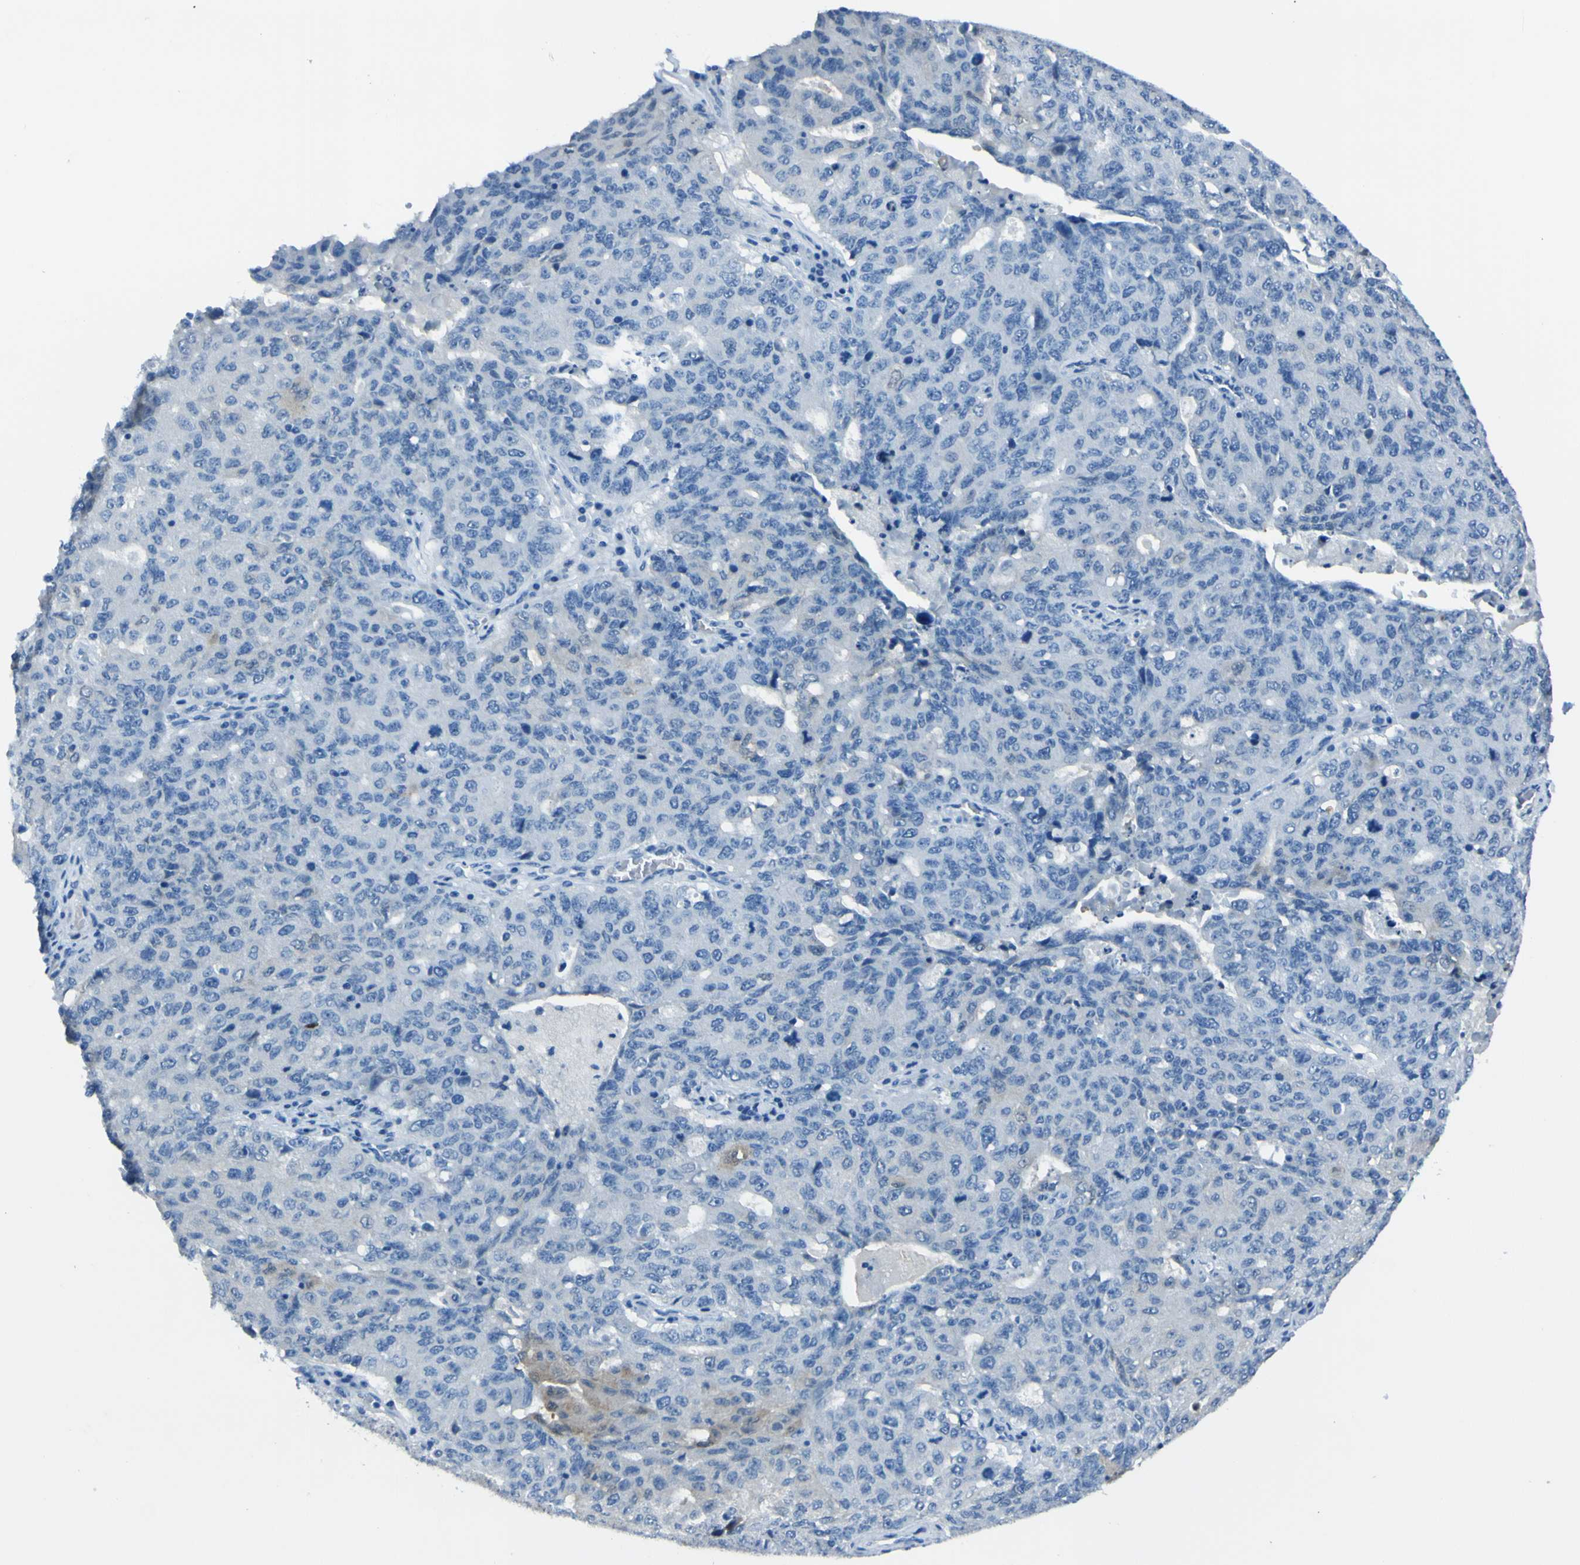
{"staining": {"intensity": "weak", "quantity": "<25%", "location": "cytoplasmic/membranous"}, "tissue": "ovarian cancer", "cell_type": "Tumor cells", "image_type": "cancer", "snomed": [{"axis": "morphology", "description": "Carcinoma, endometroid"}, {"axis": "topography", "description": "Ovary"}], "caption": "Immunohistochemistry (IHC) histopathology image of ovarian endometroid carcinoma stained for a protein (brown), which demonstrates no expression in tumor cells.", "gene": "PHKG1", "patient": {"sex": "female", "age": 62}}